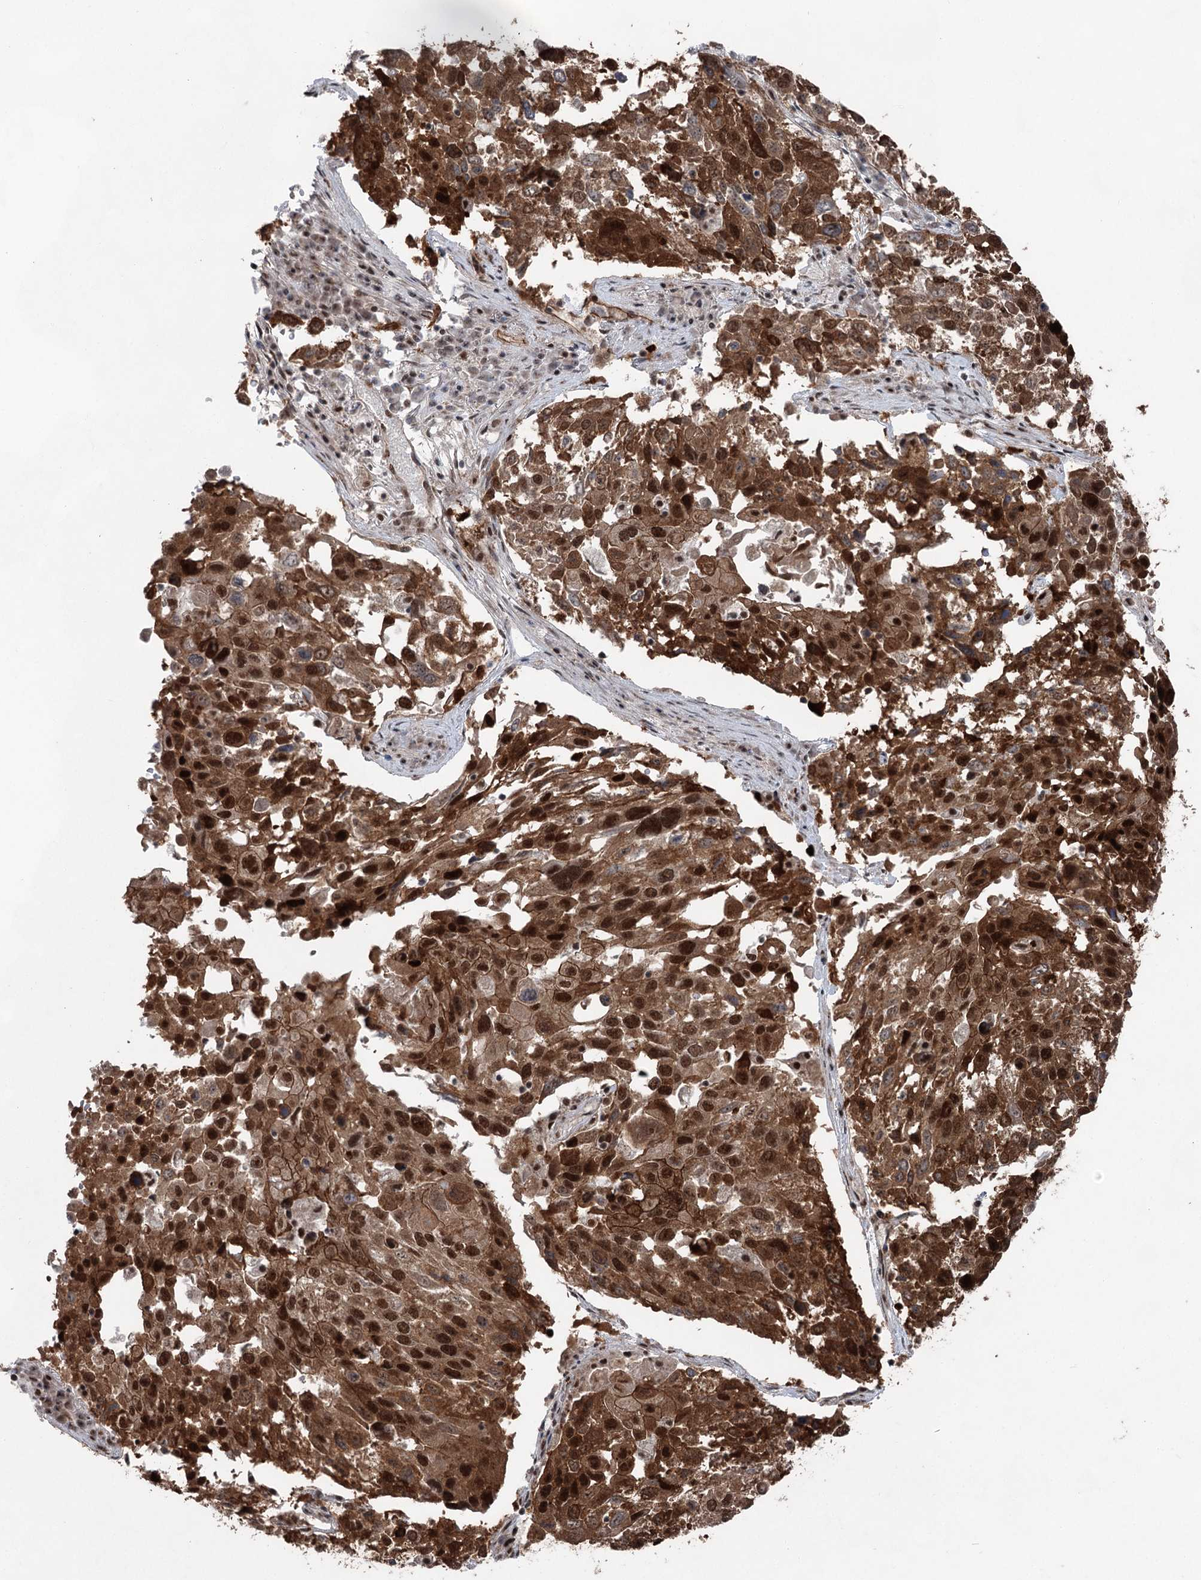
{"staining": {"intensity": "strong", "quantity": ">75%", "location": "cytoplasmic/membranous,nuclear"}, "tissue": "lung cancer", "cell_type": "Tumor cells", "image_type": "cancer", "snomed": [{"axis": "morphology", "description": "Squamous cell carcinoma, NOS"}, {"axis": "topography", "description": "Lung"}], "caption": "DAB (3,3'-diaminobenzidine) immunohistochemical staining of lung cancer reveals strong cytoplasmic/membranous and nuclear protein expression in approximately >75% of tumor cells.", "gene": "ZCCHC8", "patient": {"sex": "male", "age": 65}}